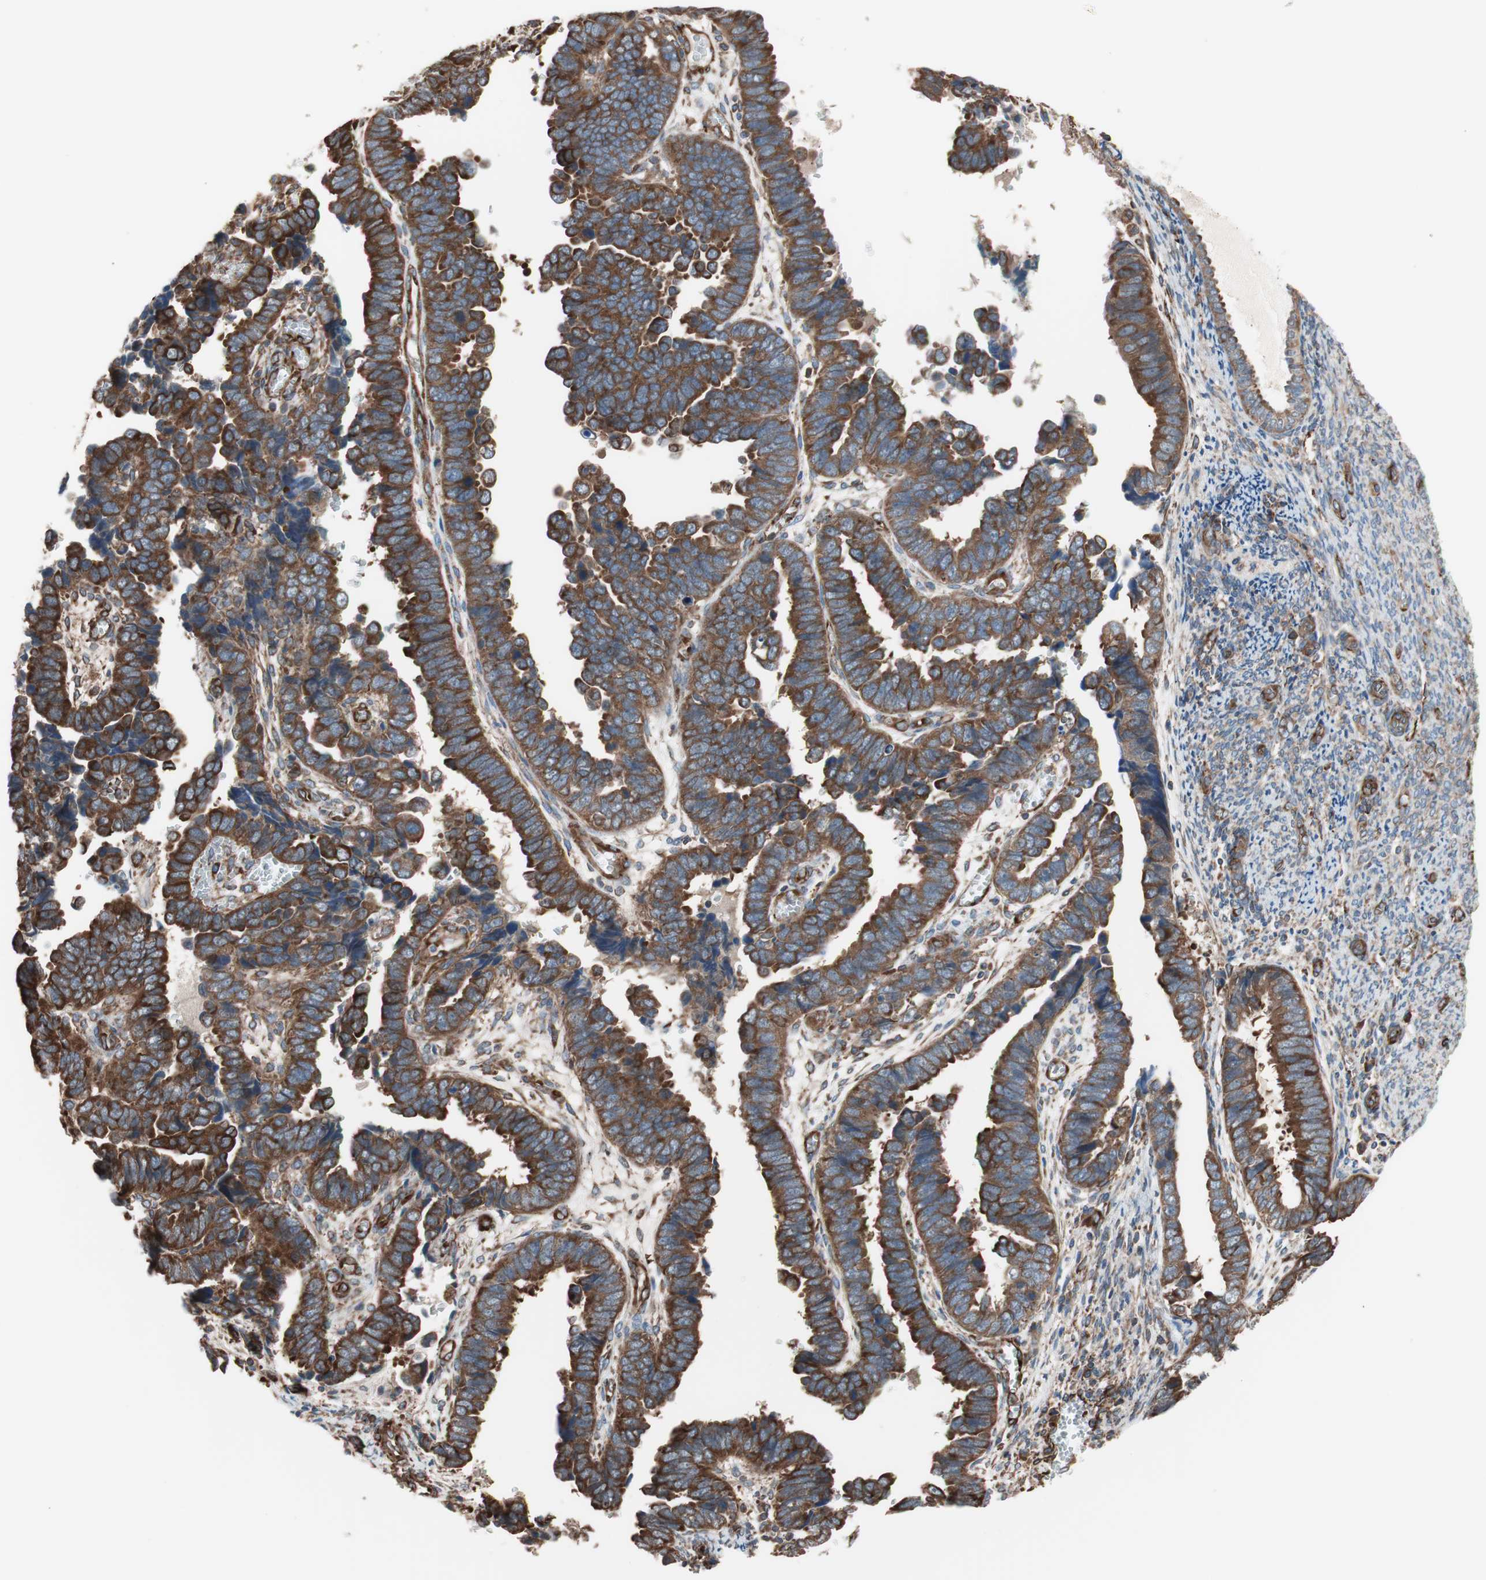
{"staining": {"intensity": "strong", "quantity": ">75%", "location": "cytoplasmic/membranous"}, "tissue": "endometrial cancer", "cell_type": "Tumor cells", "image_type": "cancer", "snomed": [{"axis": "morphology", "description": "Adenocarcinoma, NOS"}, {"axis": "topography", "description": "Endometrium"}], "caption": "An image of human adenocarcinoma (endometrial) stained for a protein shows strong cytoplasmic/membranous brown staining in tumor cells.", "gene": "GPSM2", "patient": {"sex": "female", "age": 75}}